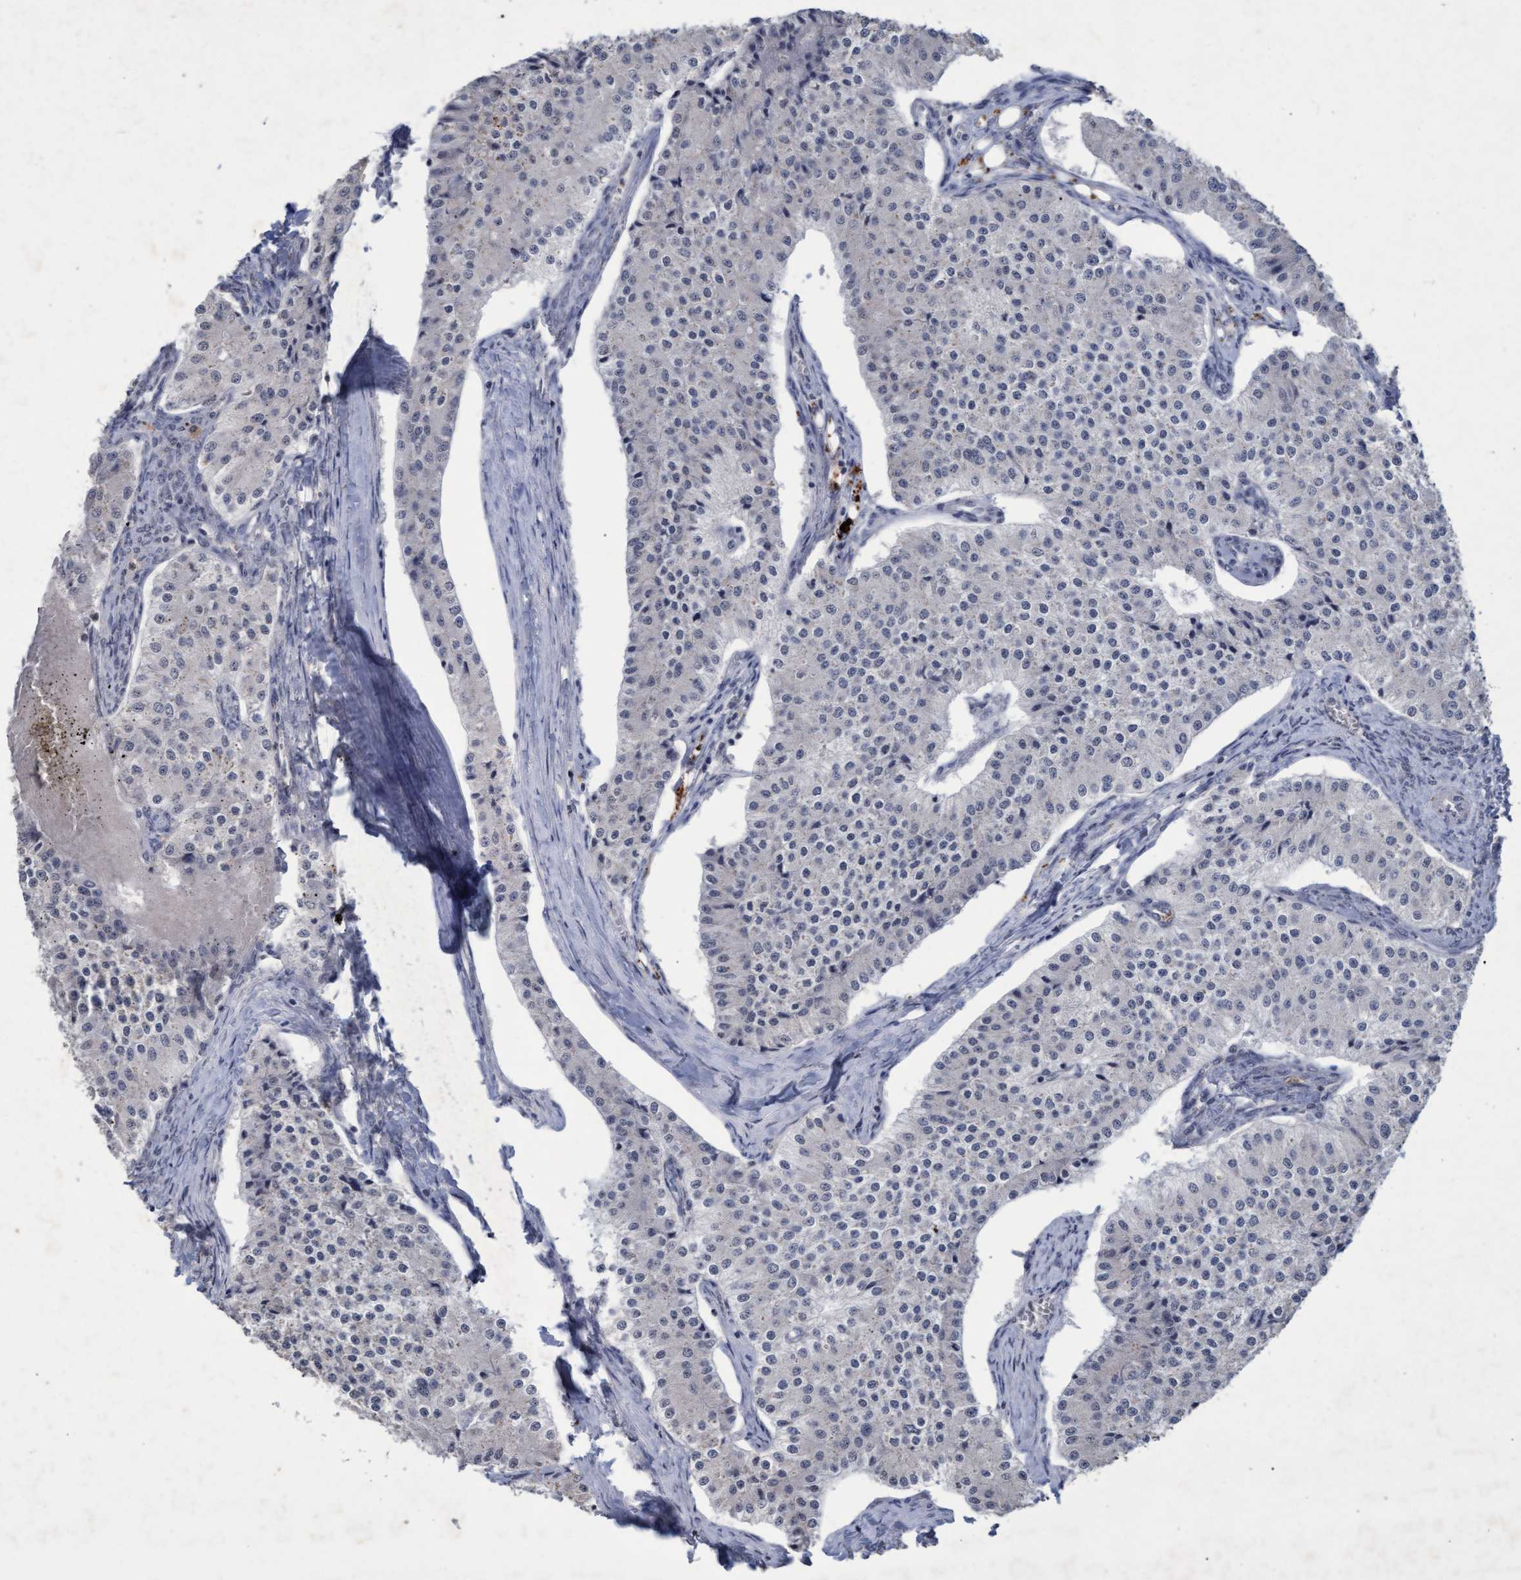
{"staining": {"intensity": "negative", "quantity": "none", "location": "none"}, "tissue": "carcinoid", "cell_type": "Tumor cells", "image_type": "cancer", "snomed": [{"axis": "morphology", "description": "Carcinoid, malignant, NOS"}, {"axis": "topography", "description": "Colon"}], "caption": "Immunohistochemistry (IHC) micrograph of human carcinoid (malignant) stained for a protein (brown), which demonstrates no positivity in tumor cells.", "gene": "GALC", "patient": {"sex": "female", "age": 52}}